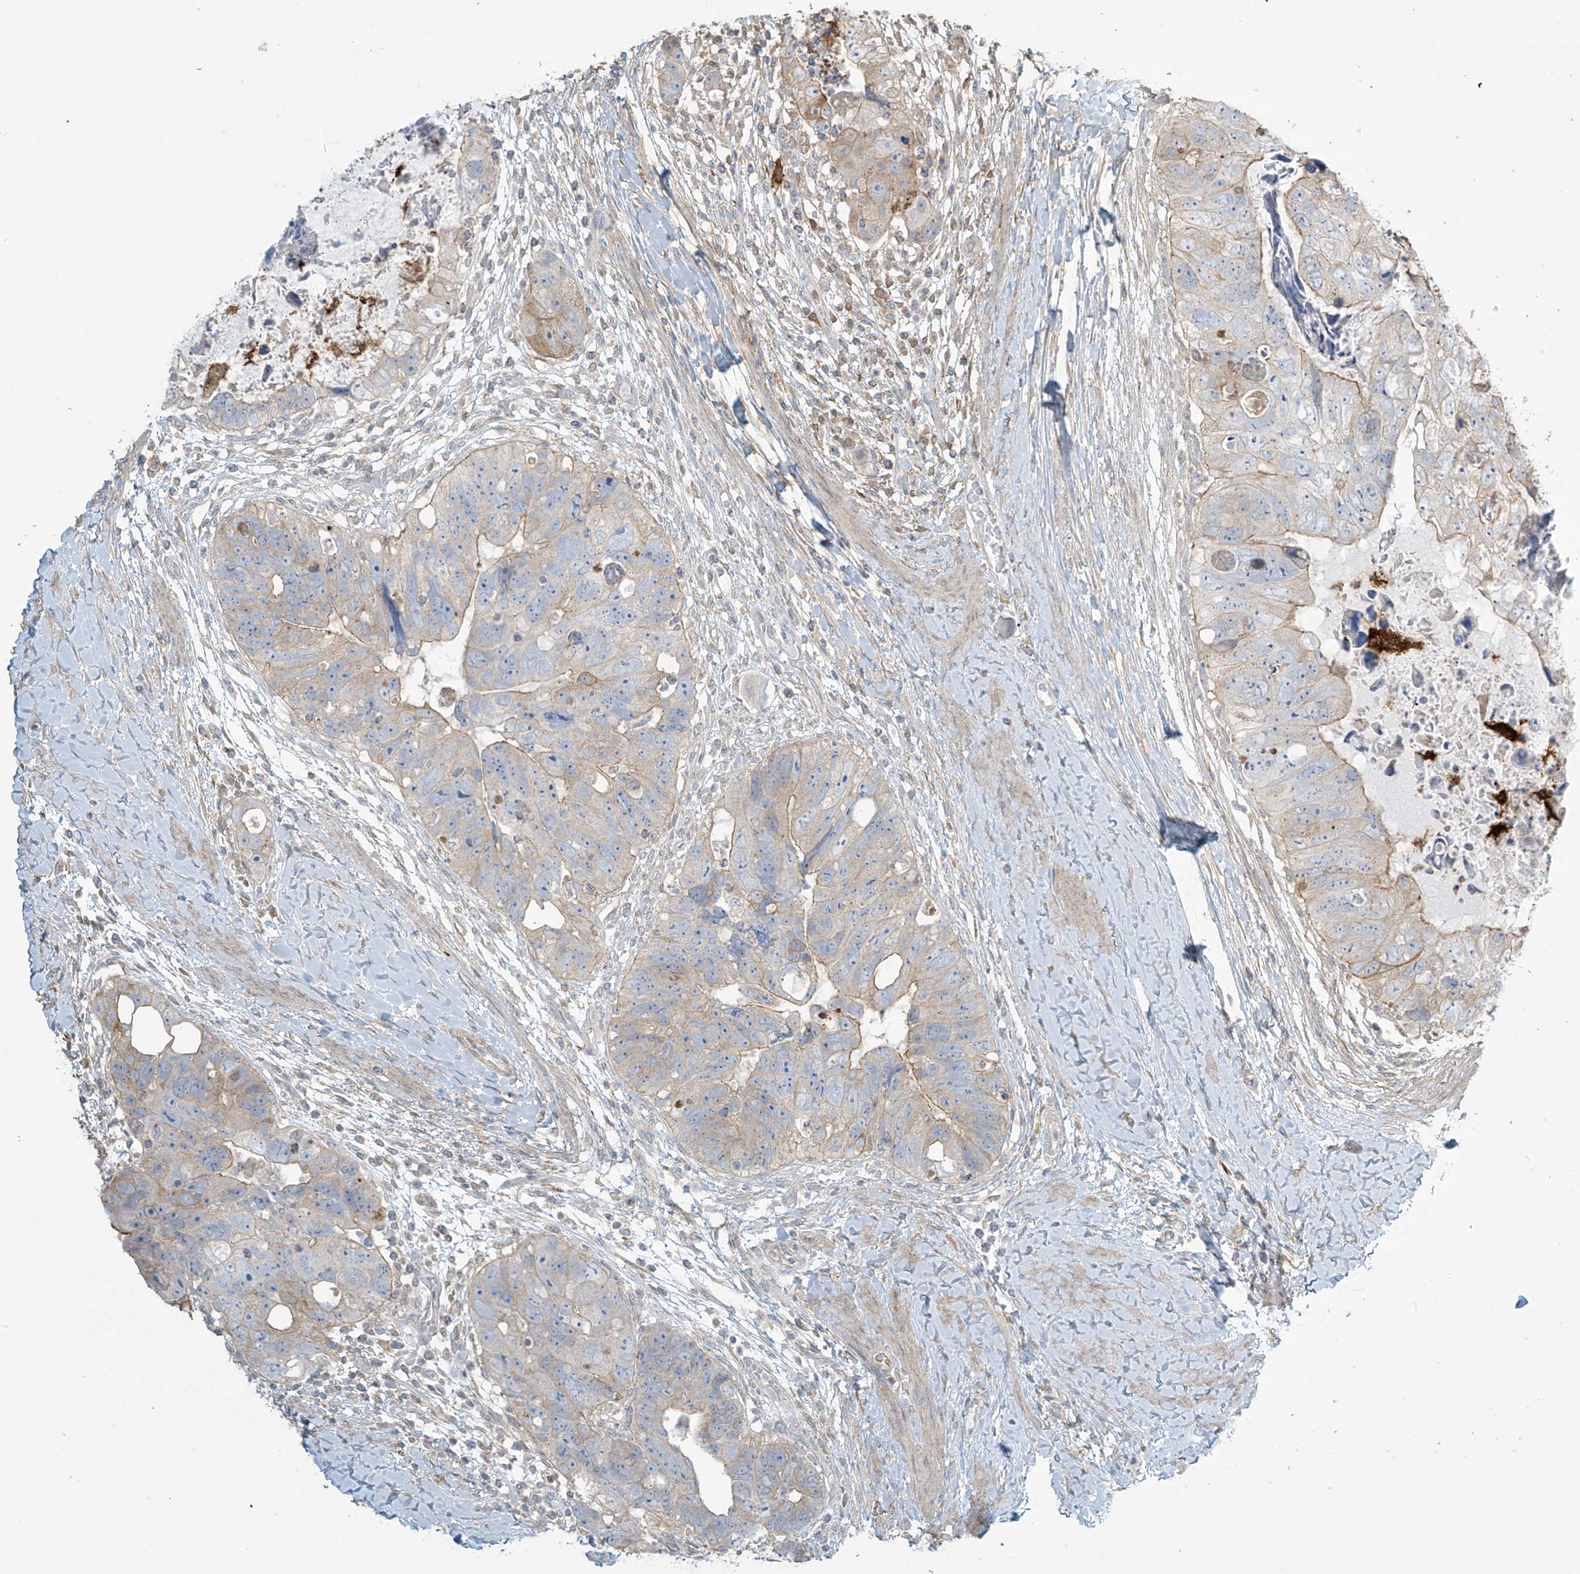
{"staining": {"intensity": "weak", "quantity": "<25%", "location": "cytoplasmic/membranous"}, "tissue": "colorectal cancer", "cell_type": "Tumor cells", "image_type": "cancer", "snomed": [{"axis": "morphology", "description": "Adenocarcinoma, NOS"}, {"axis": "topography", "description": "Rectum"}], "caption": "High power microscopy photomicrograph of an immunohistochemistry (IHC) micrograph of adenocarcinoma (colorectal), revealing no significant staining in tumor cells.", "gene": "TAGAP", "patient": {"sex": "male", "age": 59}}